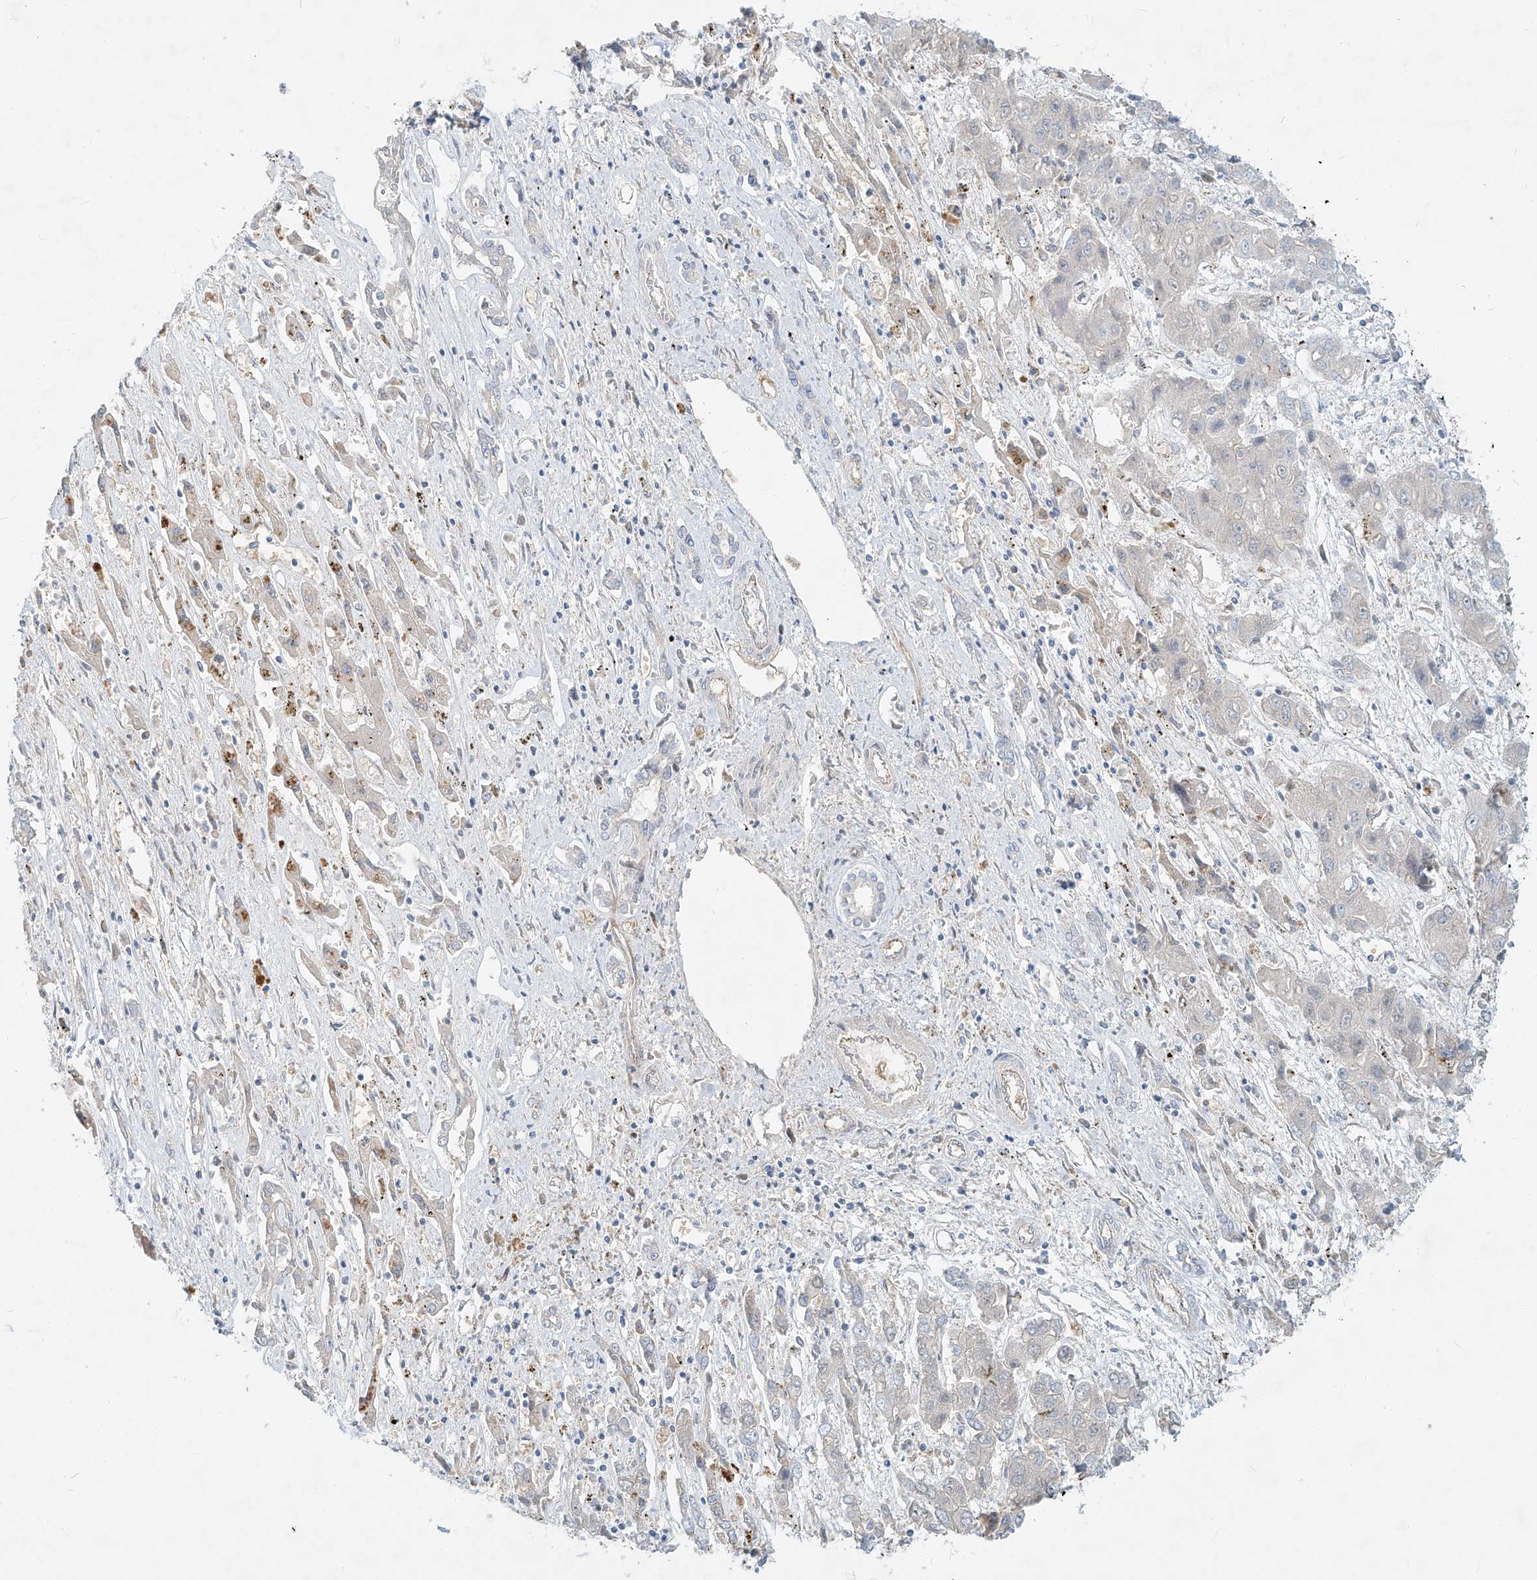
{"staining": {"intensity": "negative", "quantity": "none", "location": "none"}, "tissue": "liver cancer", "cell_type": "Tumor cells", "image_type": "cancer", "snomed": [{"axis": "morphology", "description": "Cholangiocarcinoma"}, {"axis": "topography", "description": "Liver"}], "caption": "IHC micrograph of neoplastic tissue: human liver cancer stained with DAB demonstrates no significant protein staining in tumor cells.", "gene": "SYTL3", "patient": {"sex": "male", "age": 67}}